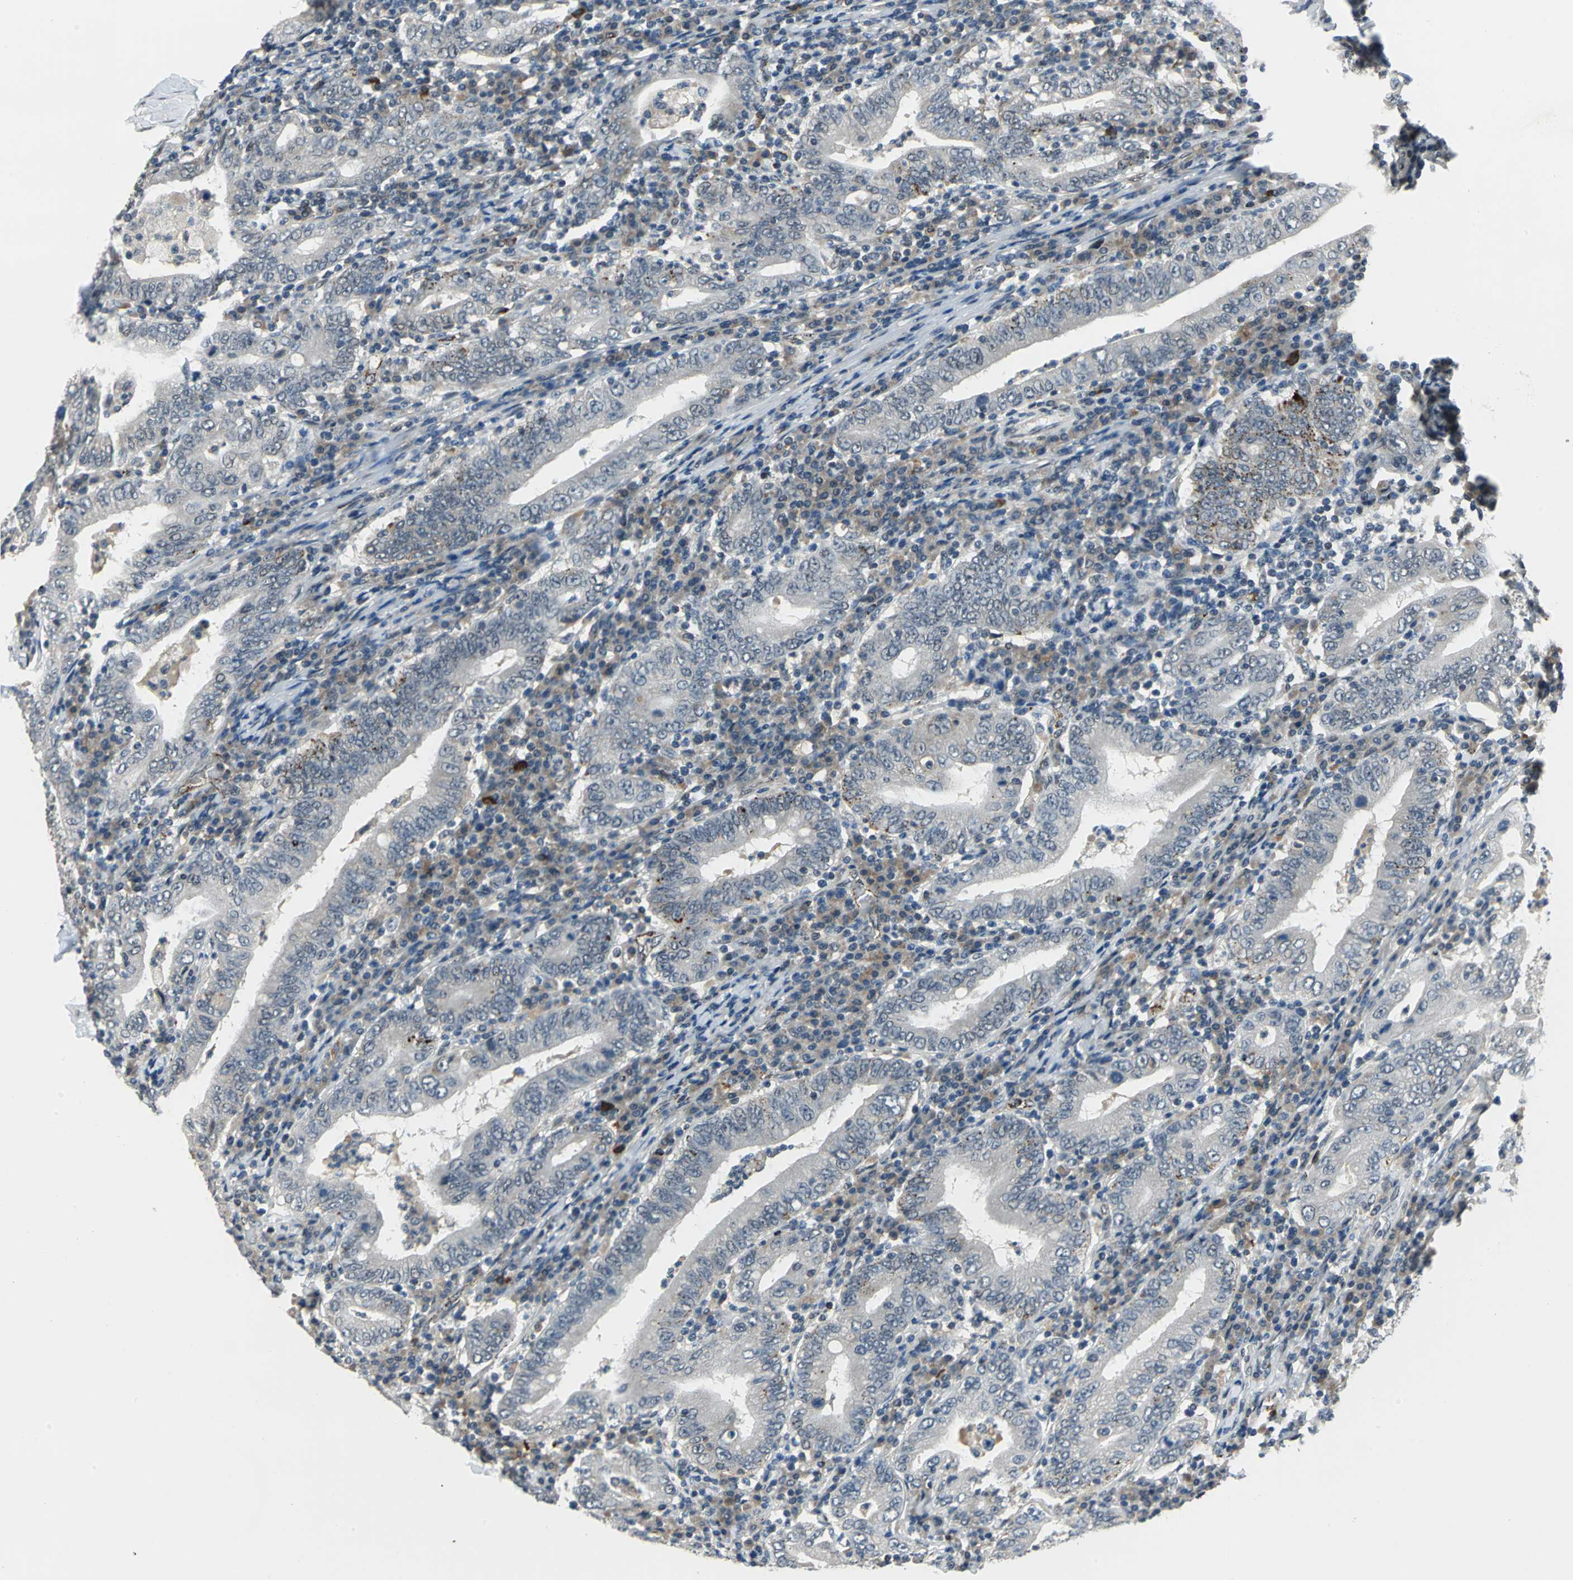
{"staining": {"intensity": "negative", "quantity": "none", "location": "none"}, "tissue": "stomach cancer", "cell_type": "Tumor cells", "image_type": "cancer", "snomed": [{"axis": "morphology", "description": "Normal tissue, NOS"}, {"axis": "morphology", "description": "Adenocarcinoma, NOS"}, {"axis": "topography", "description": "Esophagus"}, {"axis": "topography", "description": "Stomach, upper"}, {"axis": "topography", "description": "Peripheral nerve tissue"}], "caption": "This is an IHC image of stomach cancer. There is no staining in tumor cells.", "gene": "ELF2", "patient": {"sex": "male", "age": 62}}